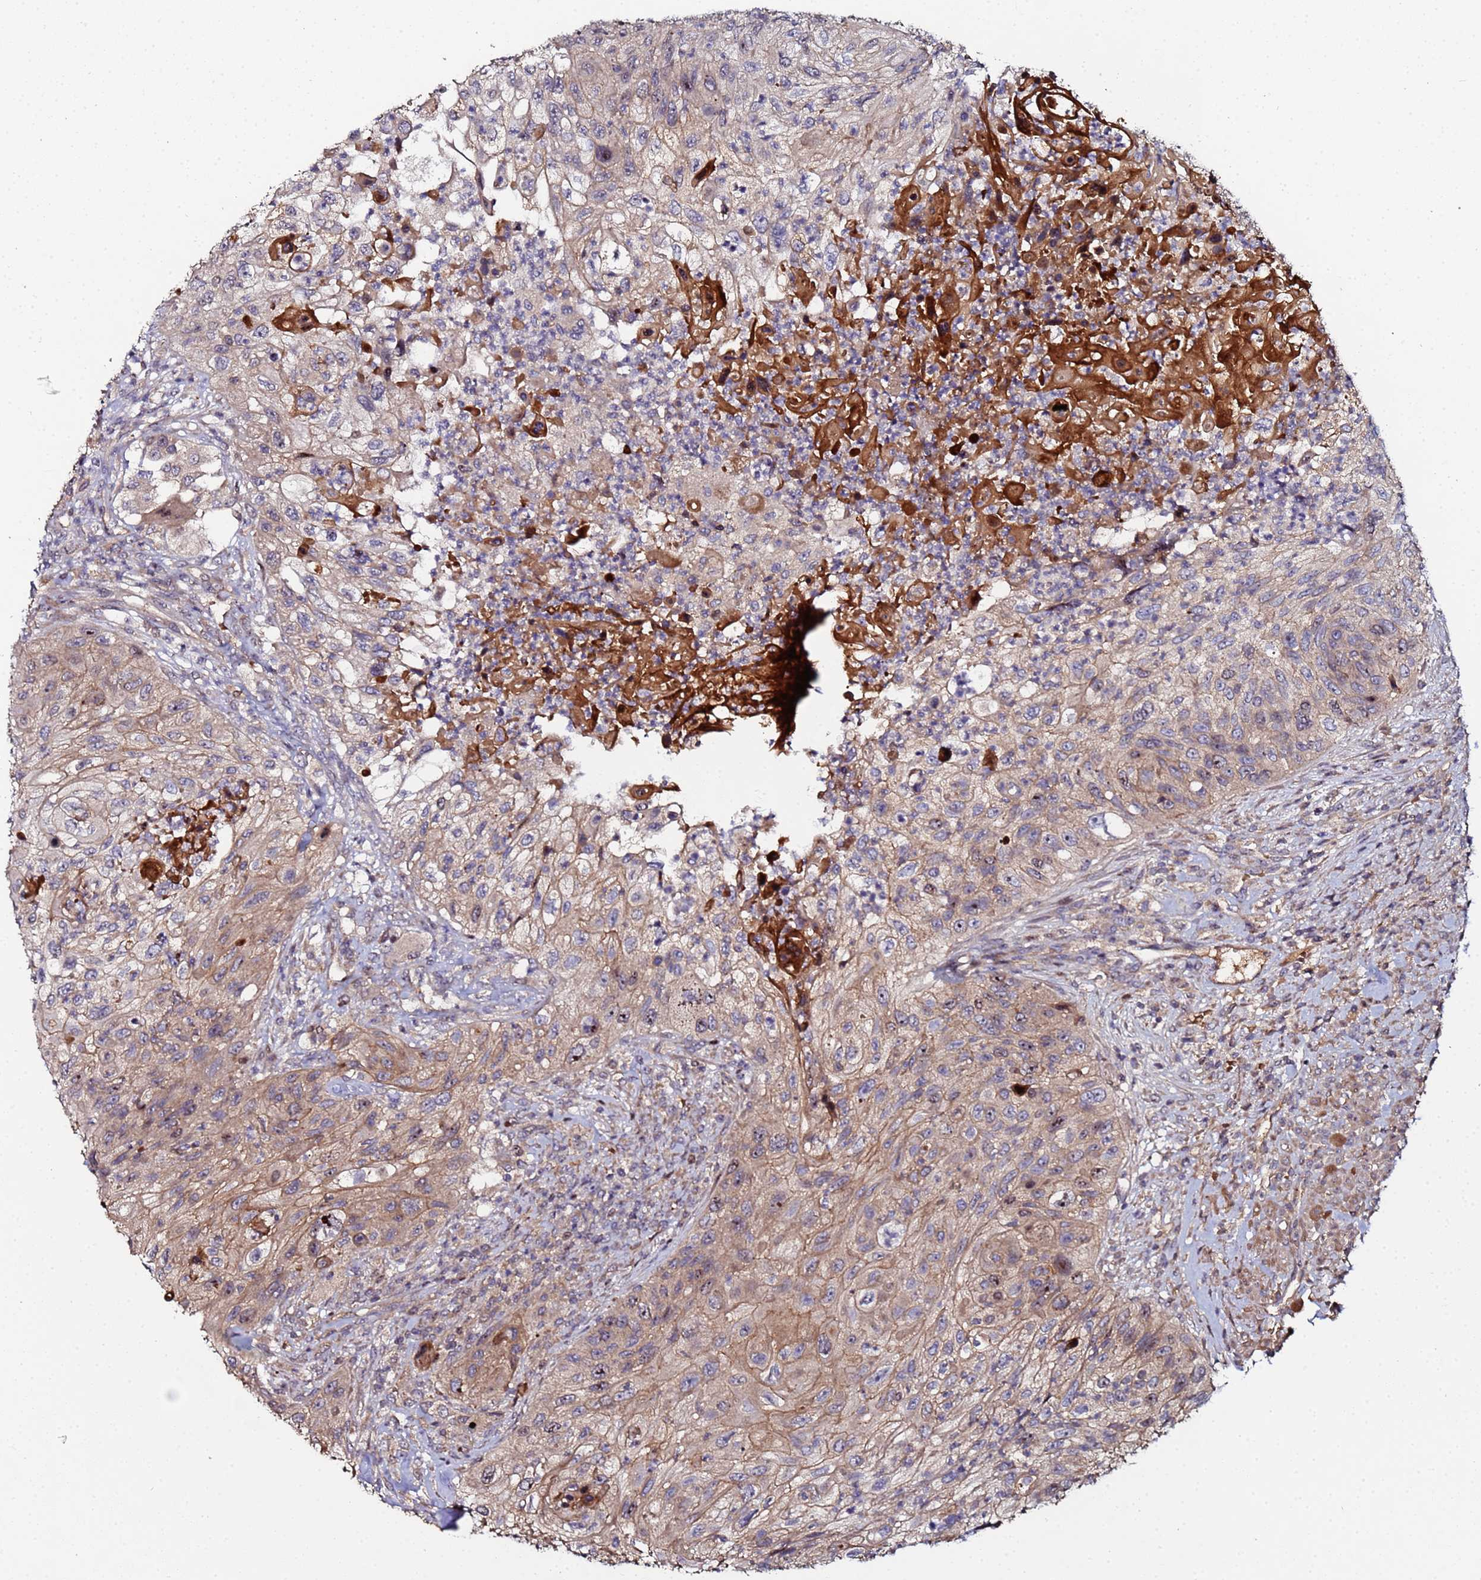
{"staining": {"intensity": "moderate", "quantity": "25%-75%", "location": "cytoplasmic/membranous,nuclear"}, "tissue": "urothelial cancer", "cell_type": "Tumor cells", "image_type": "cancer", "snomed": [{"axis": "morphology", "description": "Urothelial carcinoma, High grade"}, {"axis": "topography", "description": "Urinary bladder"}], "caption": "Human urothelial cancer stained with a brown dye displays moderate cytoplasmic/membranous and nuclear positive positivity in about 25%-75% of tumor cells.", "gene": "OSER1", "patient": {"sex": "female", "age": 60}}